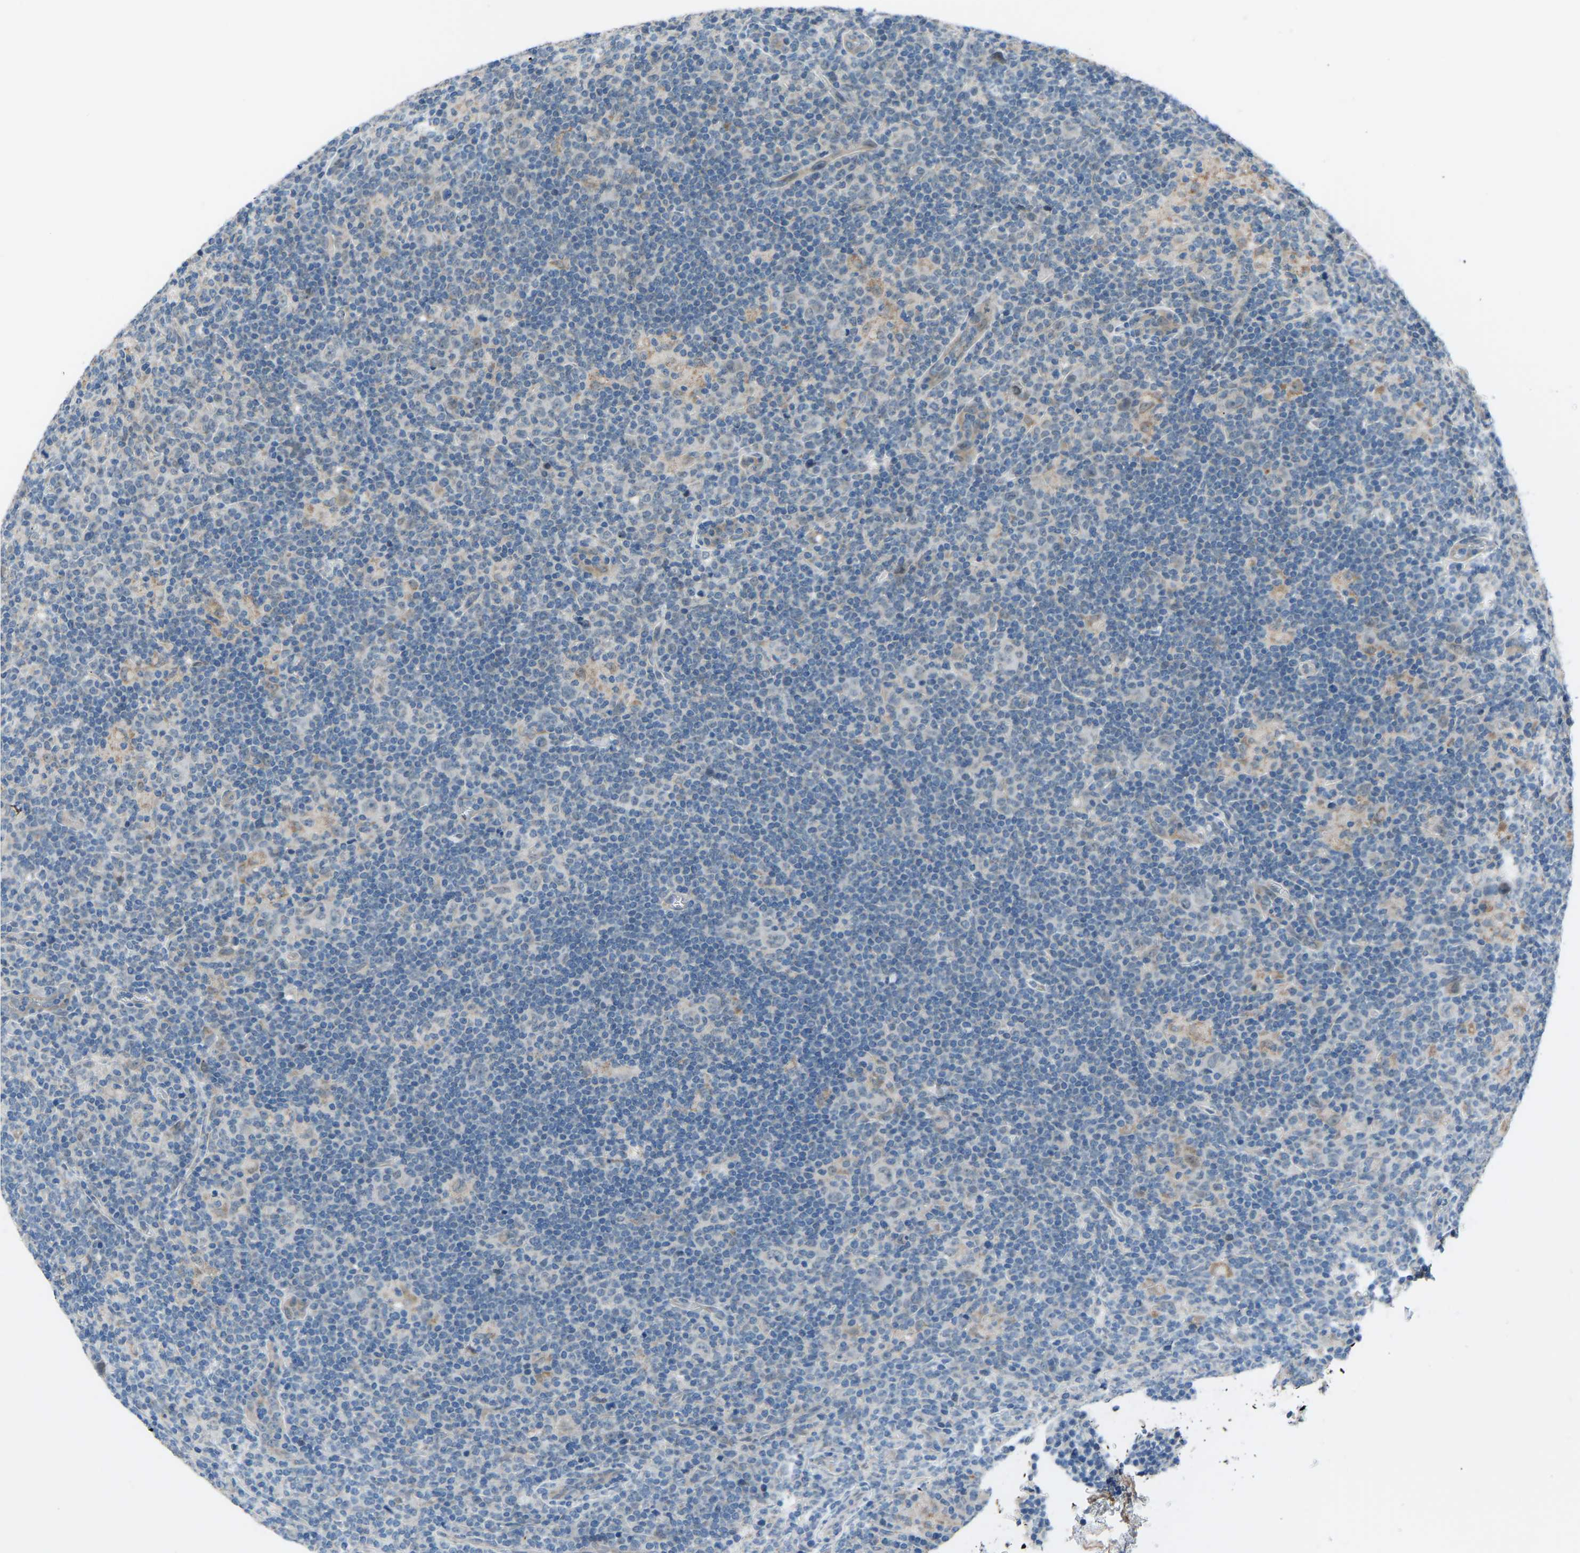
{"staining": {"intensity": "weak", "quantity": "25%-75%", "location": "cytoplasmic/membranous"}, "tissue": "lymphoma", "cell_type": "Tumor cells", "image_type": "cancer", "snomed": [{"axis": "morphology", "description": "Hodgkin's disease, NOS"}, {"axis": "topography", "description": "Lymph node"}], "caption": "High-magnification brightfield microscopy of Hodgkin's disease stained with DAB (3,3'-diaminobenzidine) (brown) and counterstained with hematoxylin (blue). tumor cells exhibit weak cytoplasmic/membranous expression is appreciated in approximately25%-75% of cells.", "gene": "CDK2AP1", "patient": {"sex": "female", "age": 57}}